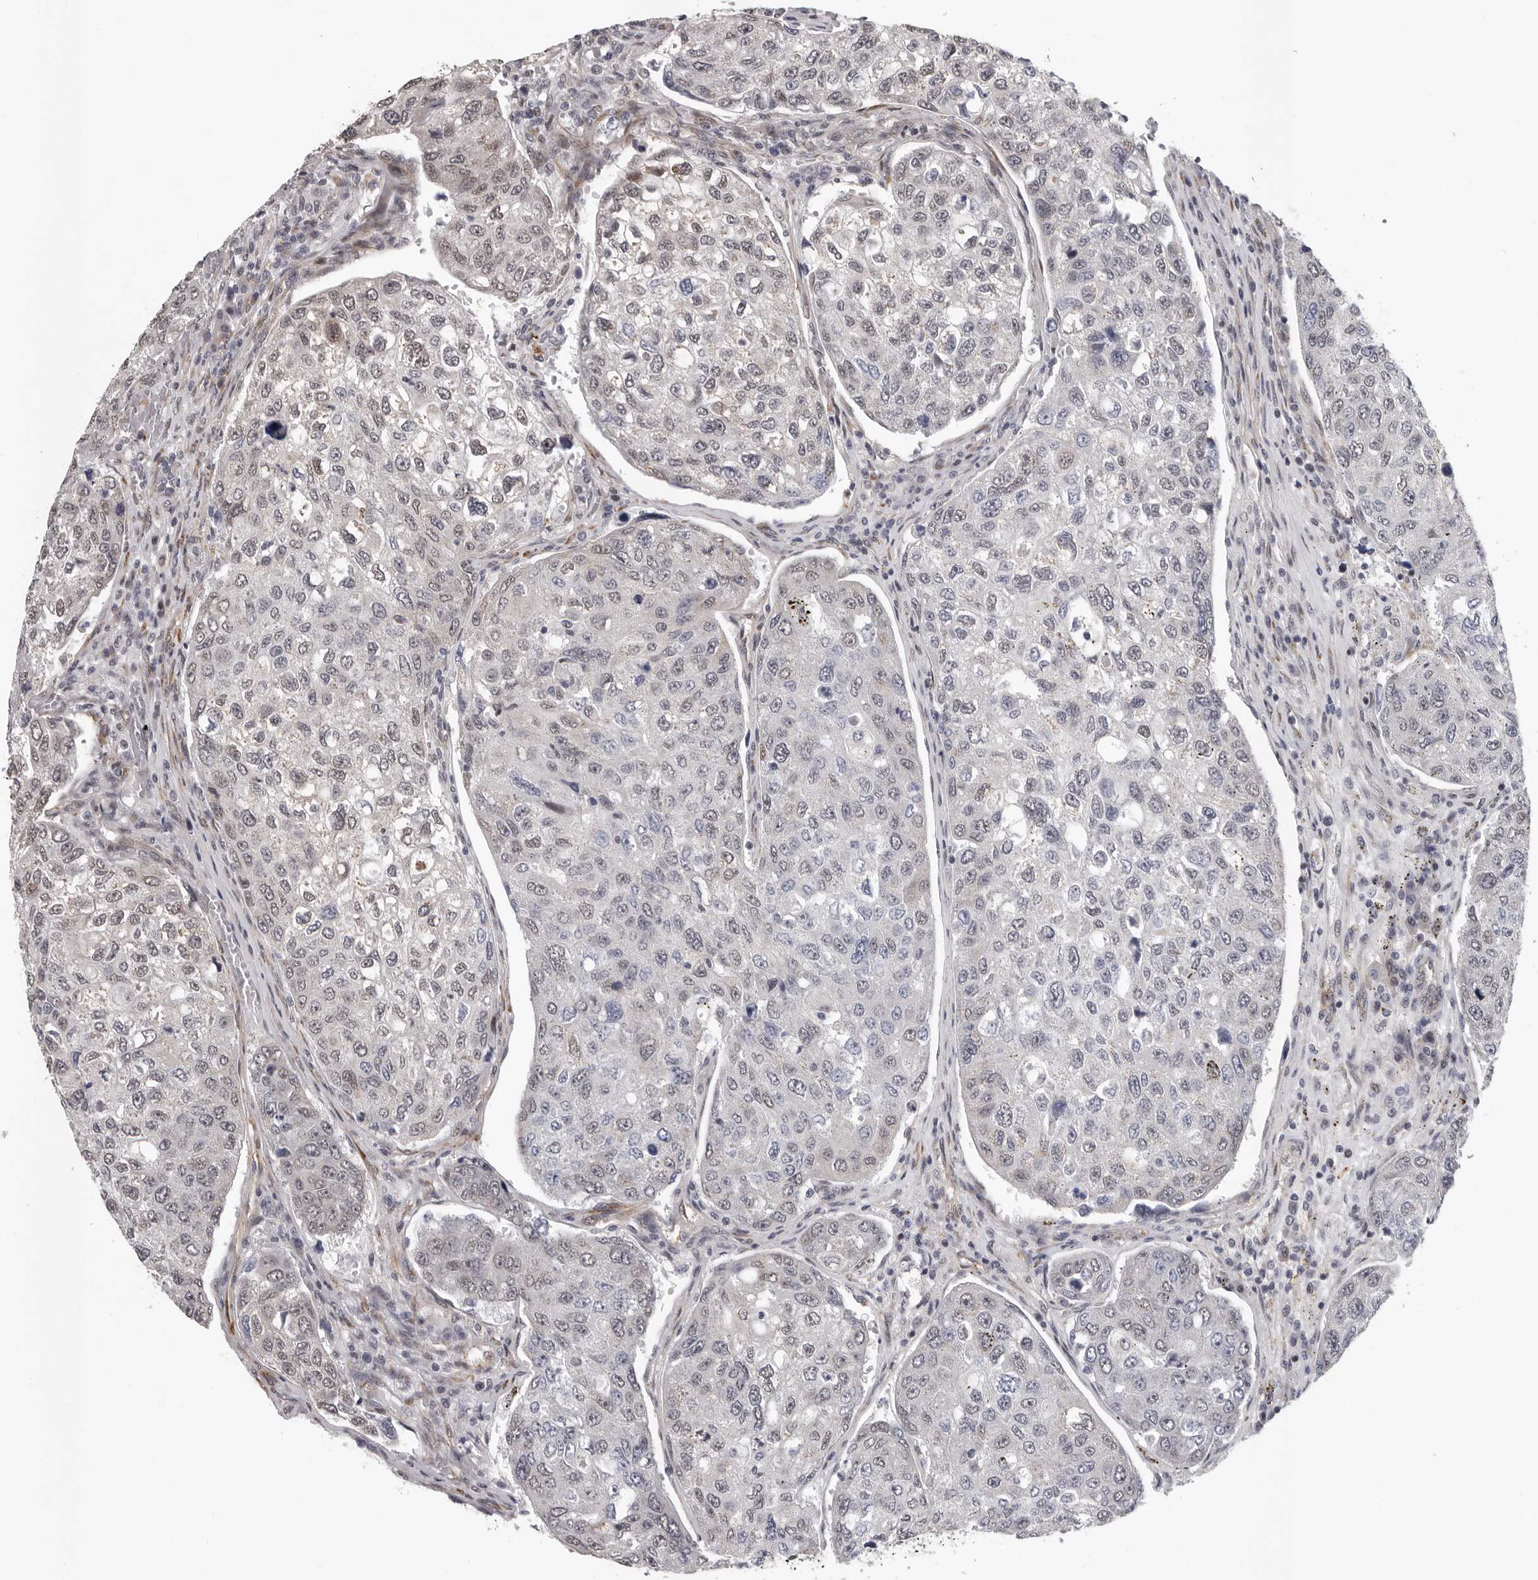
{"staining": {"intensity": "negative", "quantity": "none", "location": "none"}, "tissue": "urothelial cancer", "cell_type": "Tumor cells", "image_type": "cancer", "snomed": [{"axis": "morphology", "description": "Urothelial carcinoma, High grade"}, {"axis": "topography", "description": "Lymph node"}, {"axis": "topography", "description": "Urinary bladder"}], "caption": "Photomicrograph shows no protein expression in tumor cells of urothelial cancer tissue.", "gene": "RALGPS2", "patient": {"sex": "male", "age": 51}}